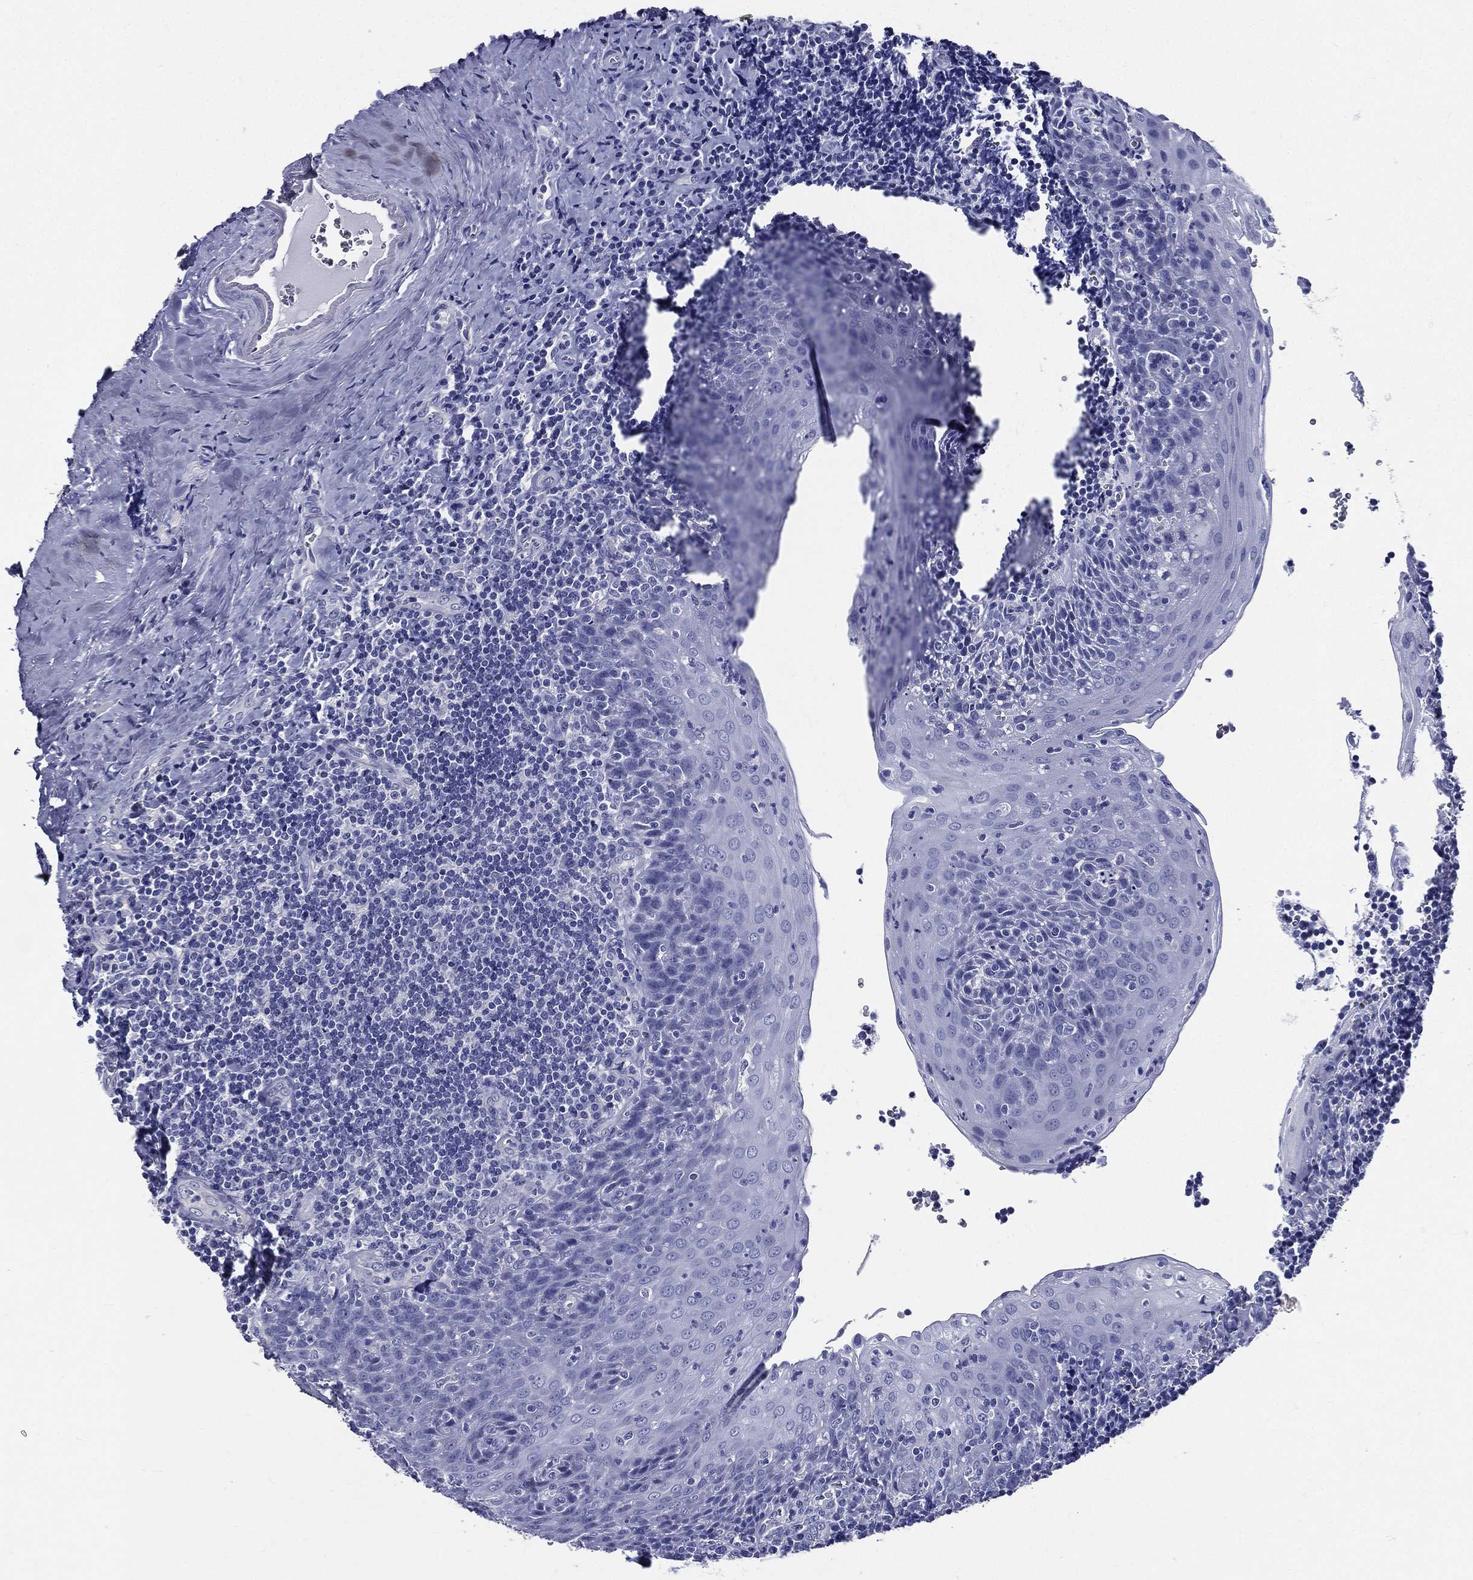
{"staining": {"intensity": "negative", "quantity": "none", "location": "none"}, "tissue": "tonsil", "cell_type": "Germinal center cells", "image_type": "normal", "snomed": [{"axis": "morphology", "description": "Normal tissue, NOS"}, {"axis": "morphology", "description": "Inflammation, NOS"}, {"axis": "topography", "description": "Tonsil"}], "caption": "High magnification brightfield microscopy of benign tonsil stained with DAB (3,3'-diaminobenzidine) (brown) and counterstained with hematoxylin (blue): germinal center cells show no significant expression.", "gene": "DPYS", "patient": {"sex": "female", "age": 31}}